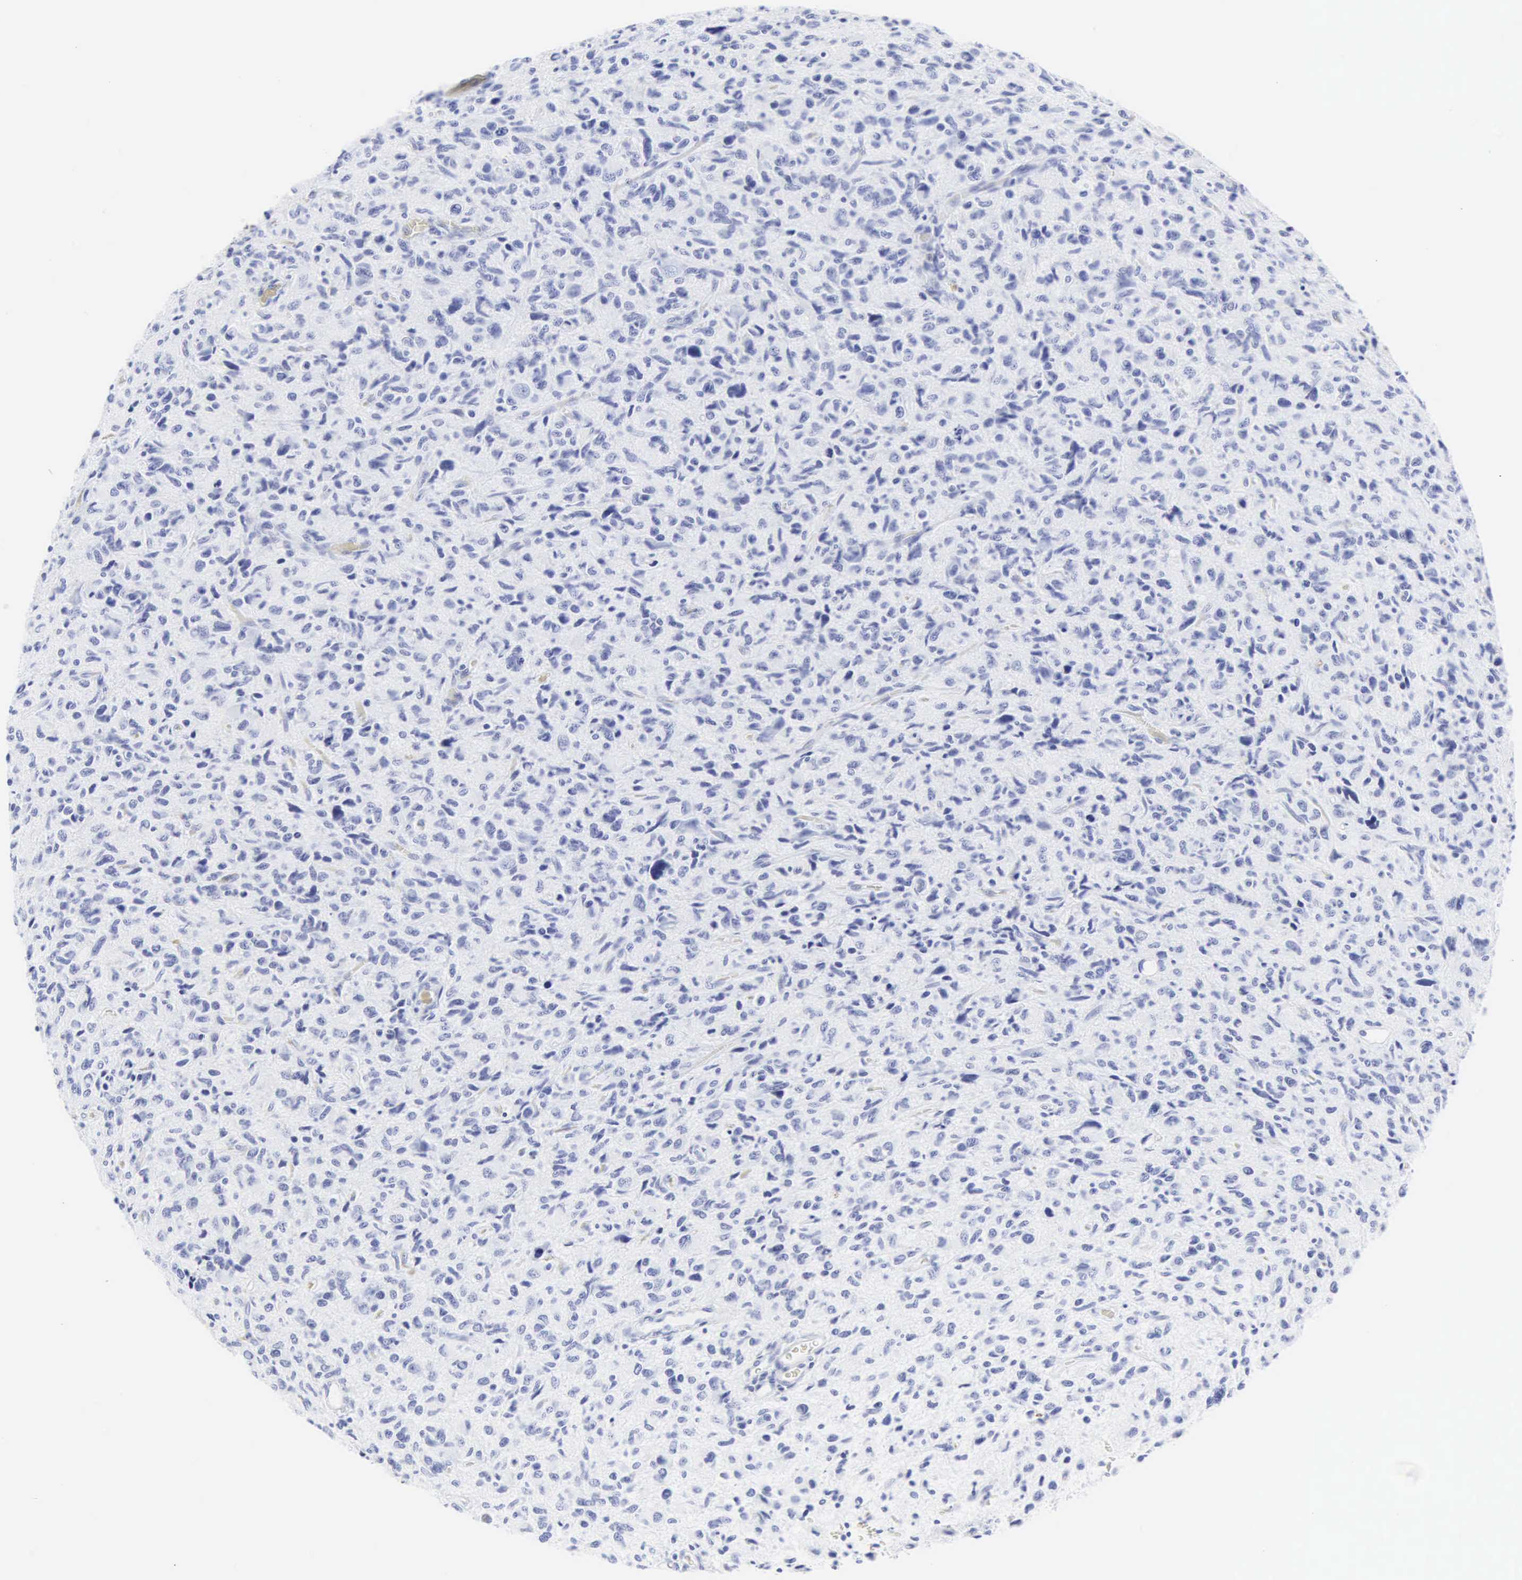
{"staining": {"intensity": "negative", "quantity": "none", "location": "none"}, "tissue": "glioma", "cell_type": "Tumor cells", "image_type": "cancer", "snomed": [{"axis": "morphology", "description": "Glioma, malignant, High grade"}, {"axis": "topography", "description": "Brain"}], "caption": "This is an IHC histopathology image of human malignant glioma (high-grade). There is no expression in tumor cells.", "gene": "CGB3", "patient": {"sex": "female", "age": 60}}